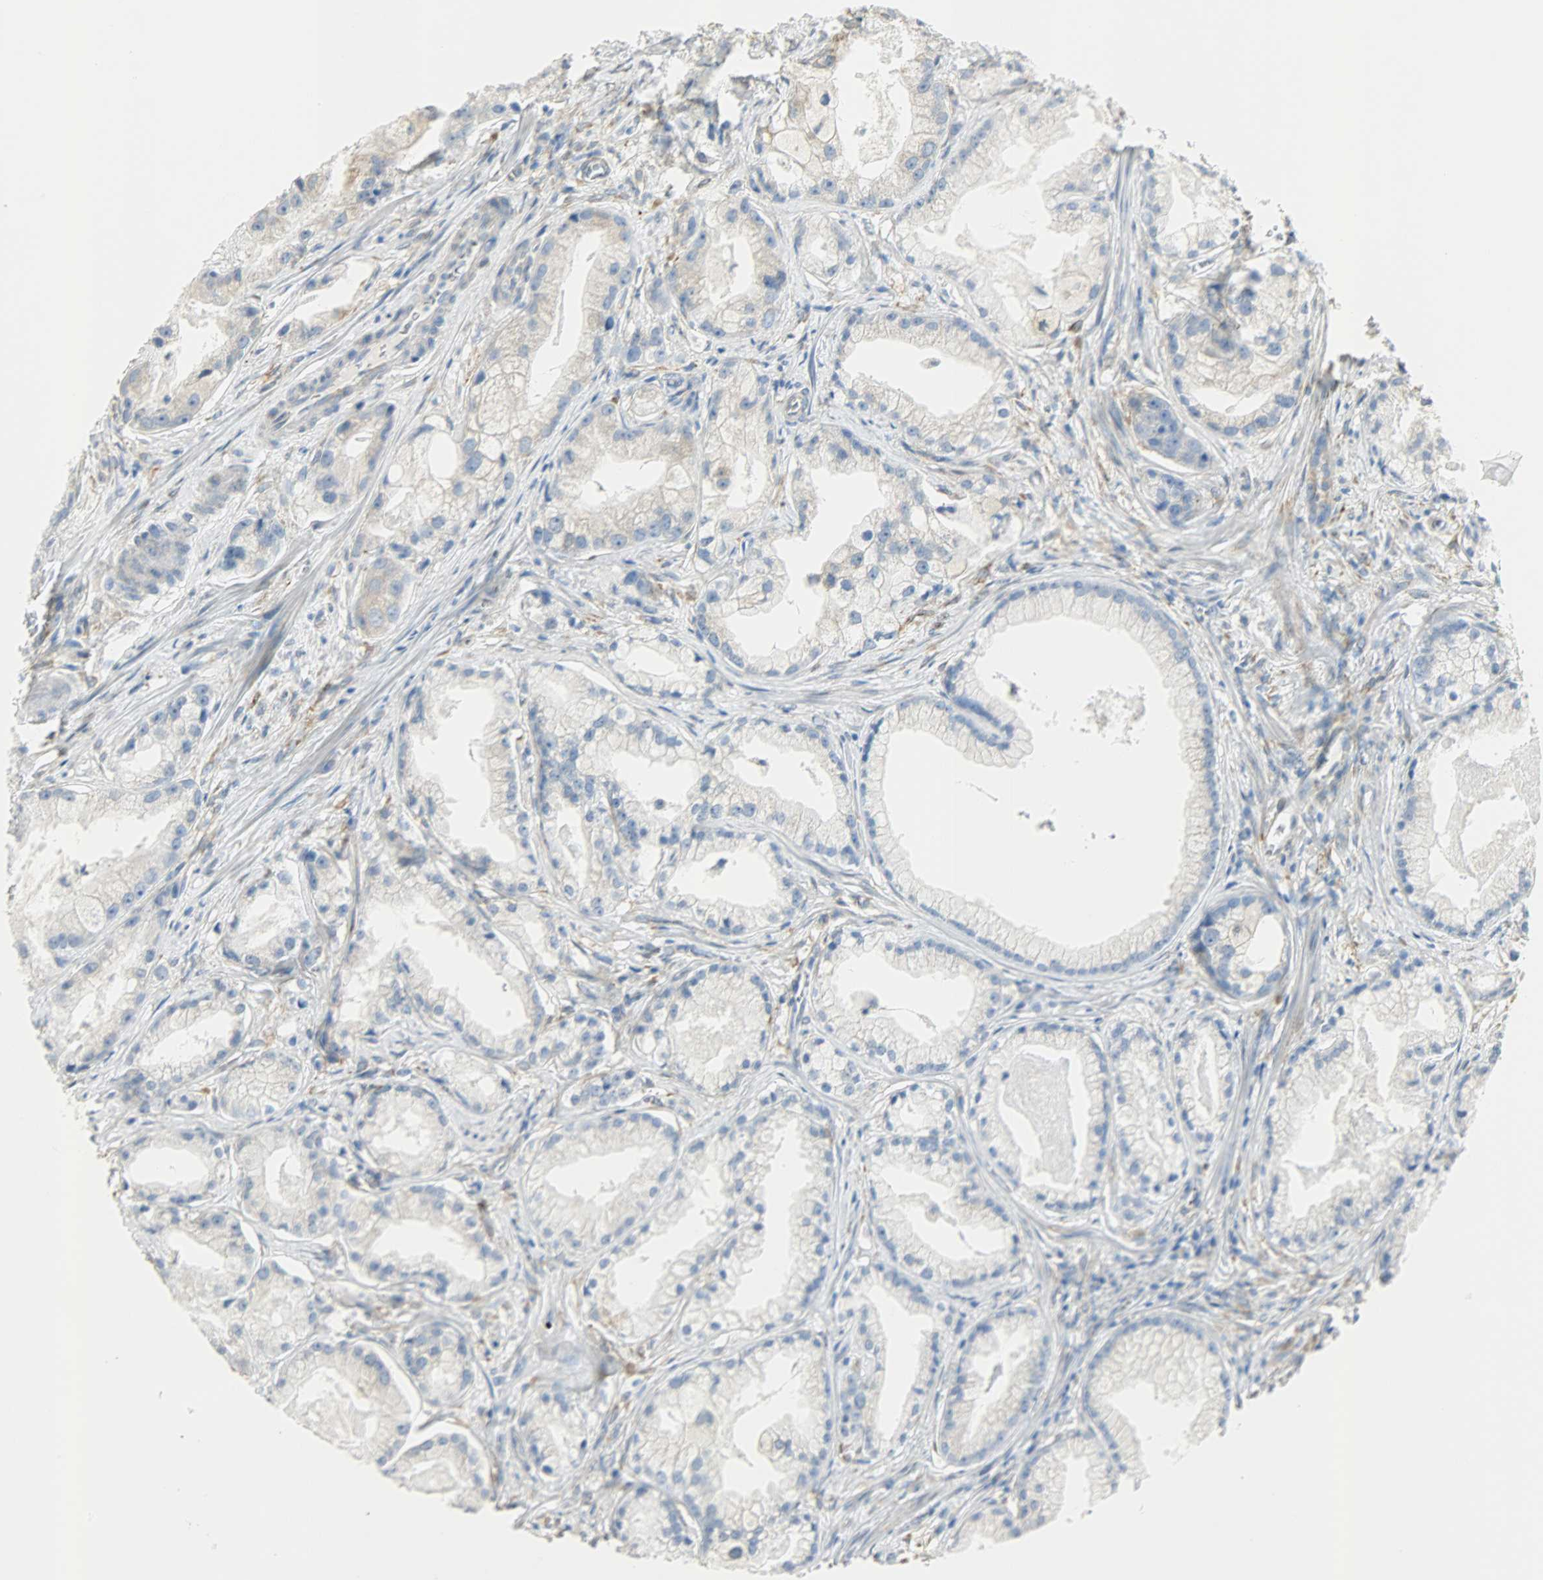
{"staining": {"intensity": "weak", "quantity": ">75%", "location": "cytoplasmic/membranous"}, "tissue": "prostate cancer", "cell_type": "Tumor cells", "image_type": "cancer", "snomed": [{"axis": "morphology", "description": "Adenocarcinoma, Low grade"}, {"axis": "topography", "description": "Prostate"}], "caption": "Tumor cells demonstrate low levels of weak cytoplasmic/membranous expression in about >75% of cells in prostate low-grade adenocarcinoma.", "gene": "PKD2", "patient": {"sex": "male", "age": 59}}